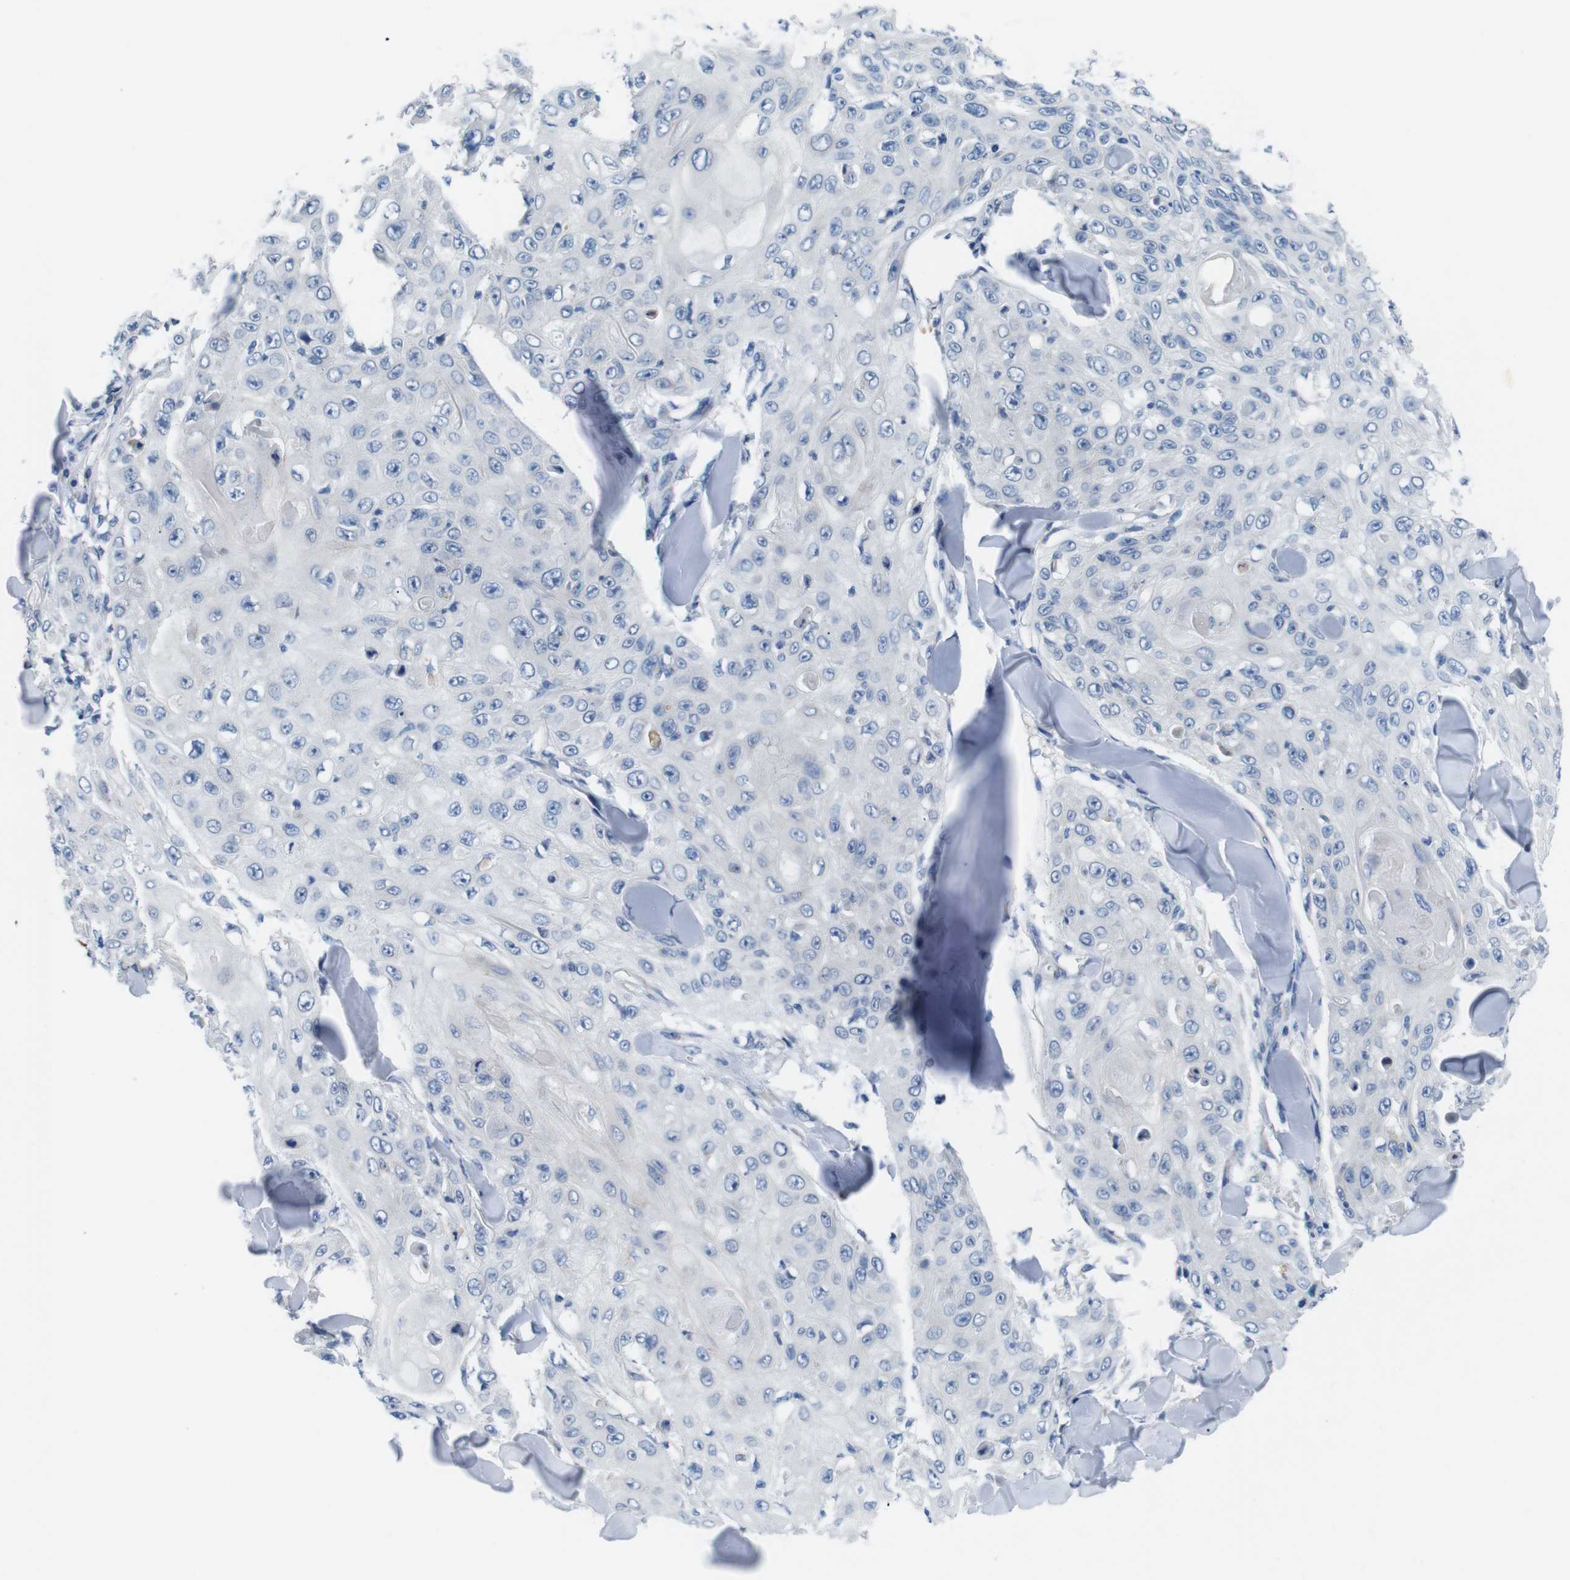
{"staining": {"intensity": "negative", "quantity": "none", "location": "none"}, "tissue": "skin cancer", "cell_type": "Tumor cells", "image_type": "cancer", "snomed": [{"axis": "morphology", "description": "Squamous cell carcinoma, NOS"}, {"axis": "topography", "description": "Skin"}], "caption": "Squamous cell carcinoma (skin) stained for a protein using immunohistochemistry demonstrates no staining tumor cells.", "gene": "GOLGA2", "patient": {"sex": "male", "age": 86}}